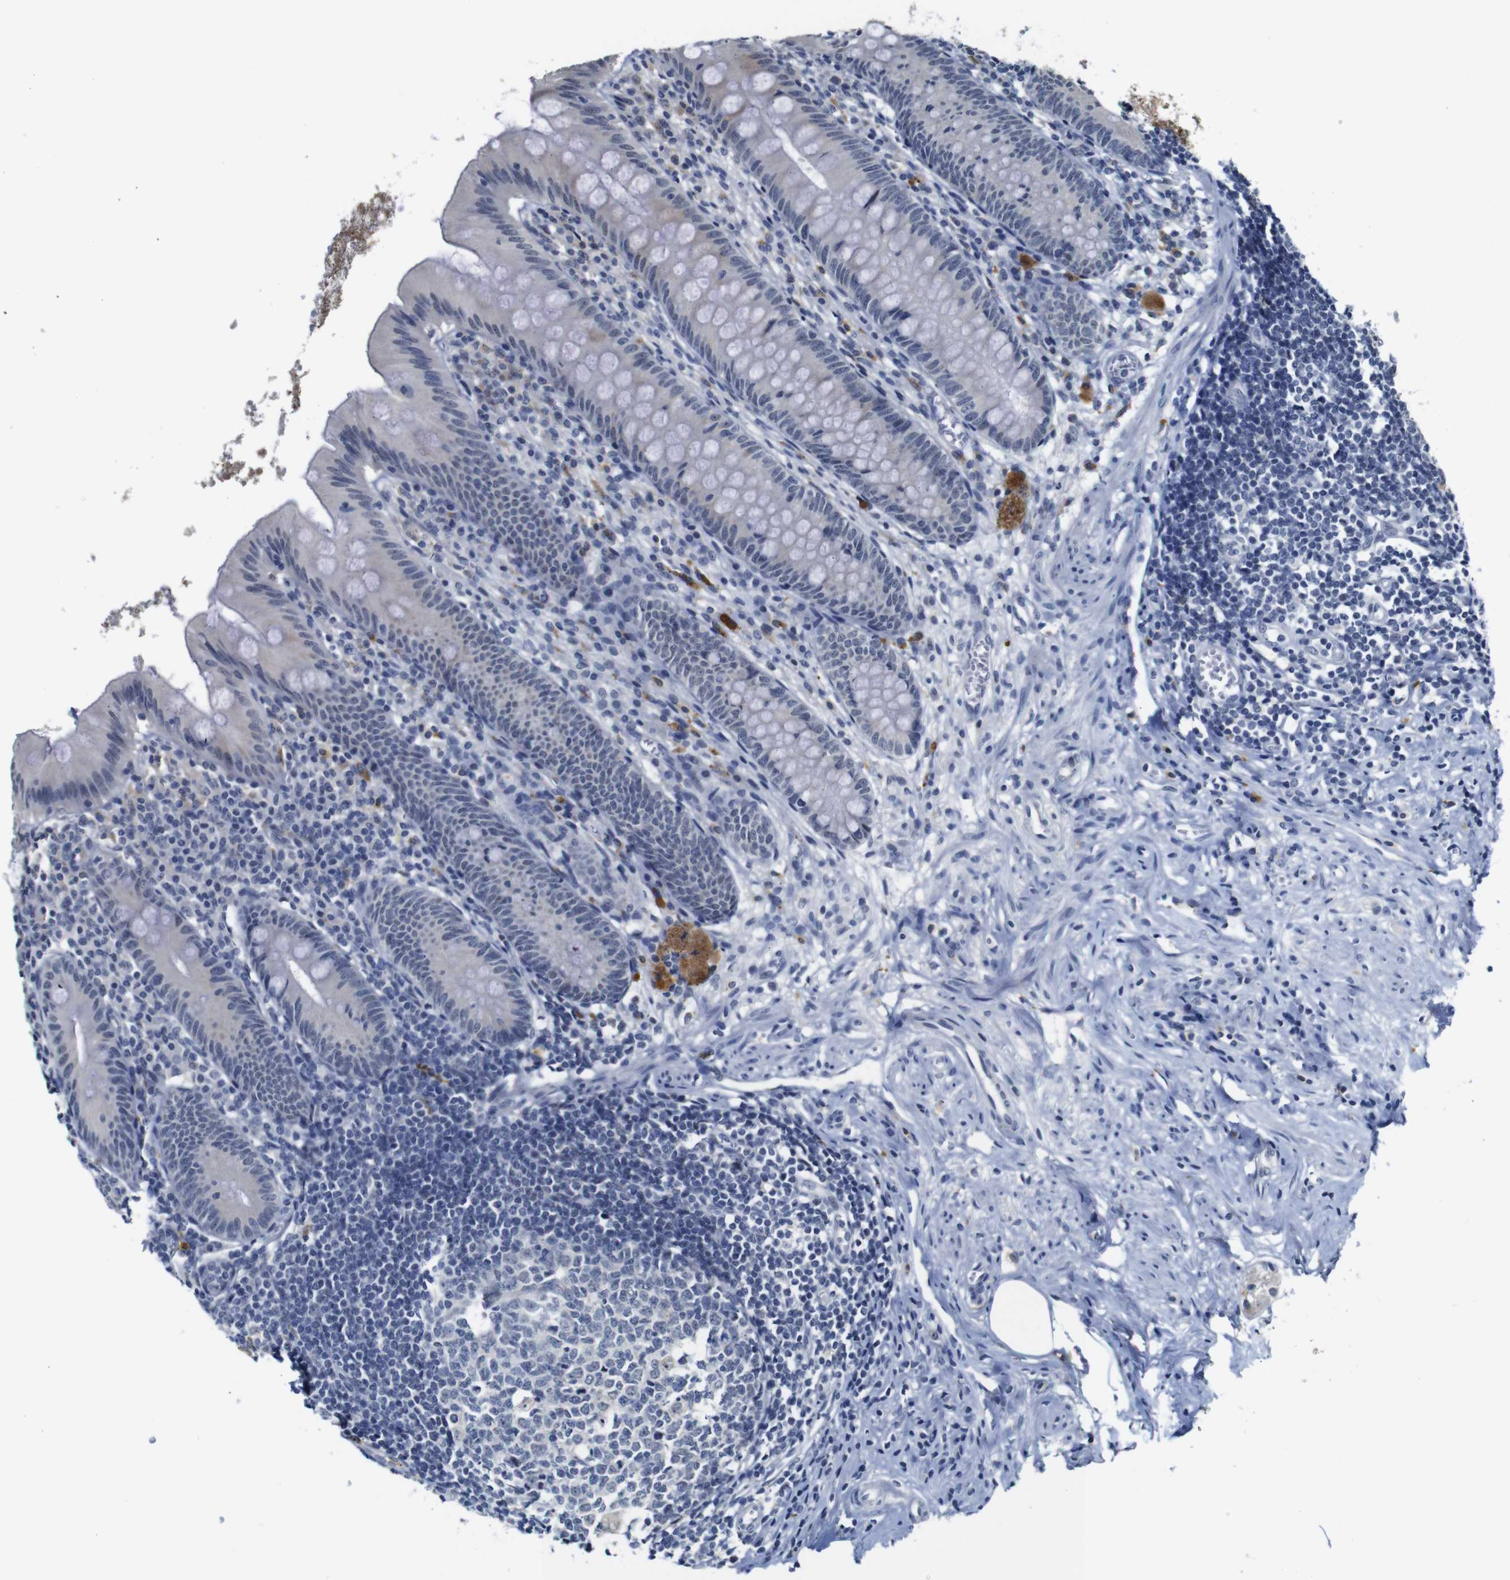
{"staining": {"intensity": "weak", "quantity": "<25%", "location": "cytoplasmic/membranous"}, "tissue": "appendix", "cell_type": "Glandular cells", "image_type": "normal", "snomed": [{"axis": "morphology", "description": "Normal tissue, NOS"}, {"axis": "topography", "description": "Appendix"}], "caption": "The image displays no significant staining in glandular cells of appendix.", "gene": "NTRK3", "patient": {"sex": "male", "age": 56}}